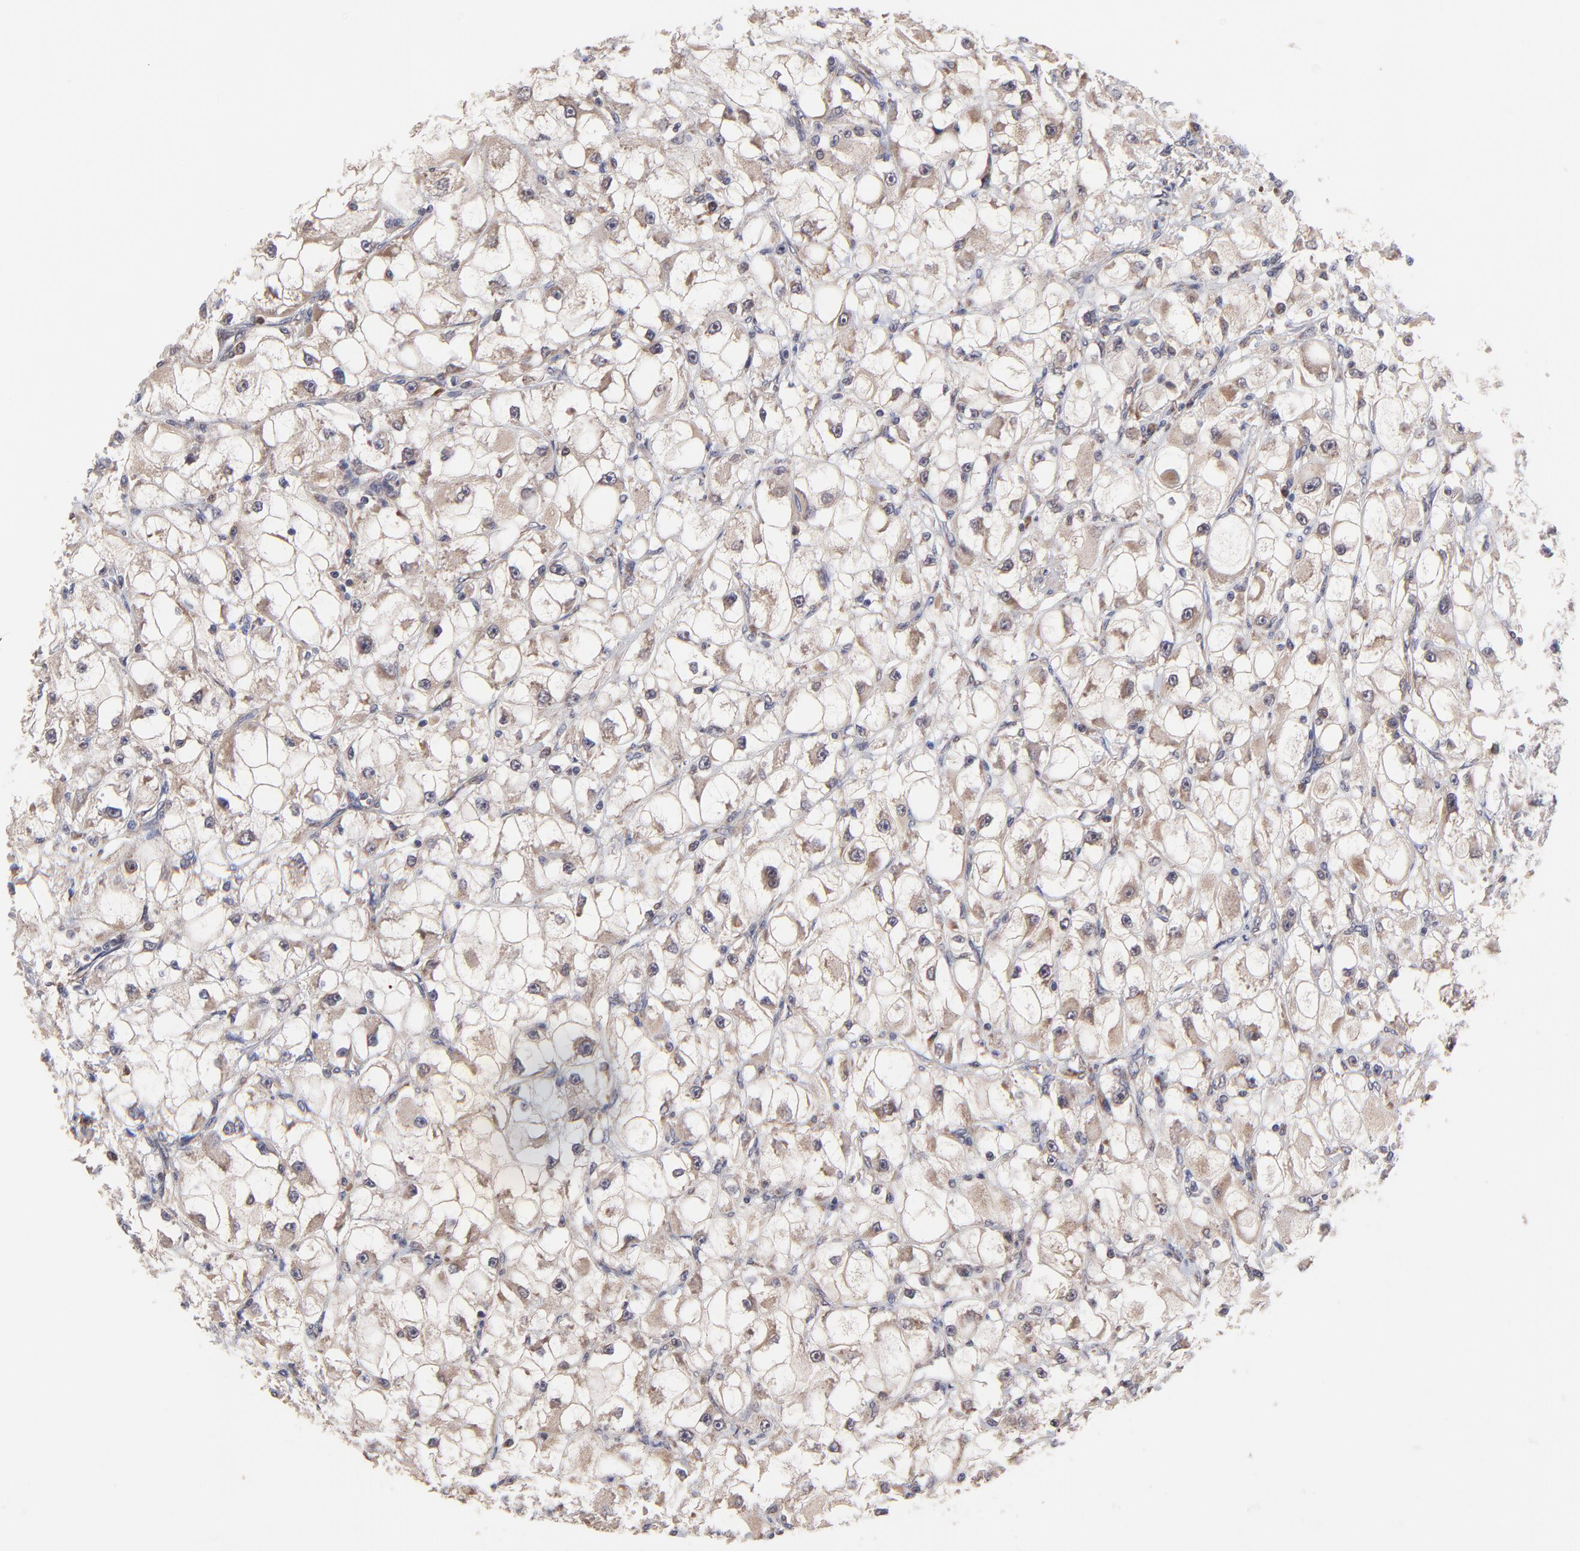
{"staining": {"intensity": "weak", "quantity": ">75%", "location": "cytoplasmic/membranous"}, "tissue": "renal cancer", "cell_type": "Tumor cells", "image_type": "cancer", "snomed": [{"axis": "morphology", "description": "Adenocarcinoma, NOS"}, {"axis": "topography", "description": "Kidney"}], "caption": "A high-resolution image shows IHC staining of adenocarcinoma (renal), which exhibits weak cytoplasmic/membranous positivity in approximately >75% of tumor cells.", "gene": "BAIAP2L2", "patient": {"sex": "female", "age": 73}}